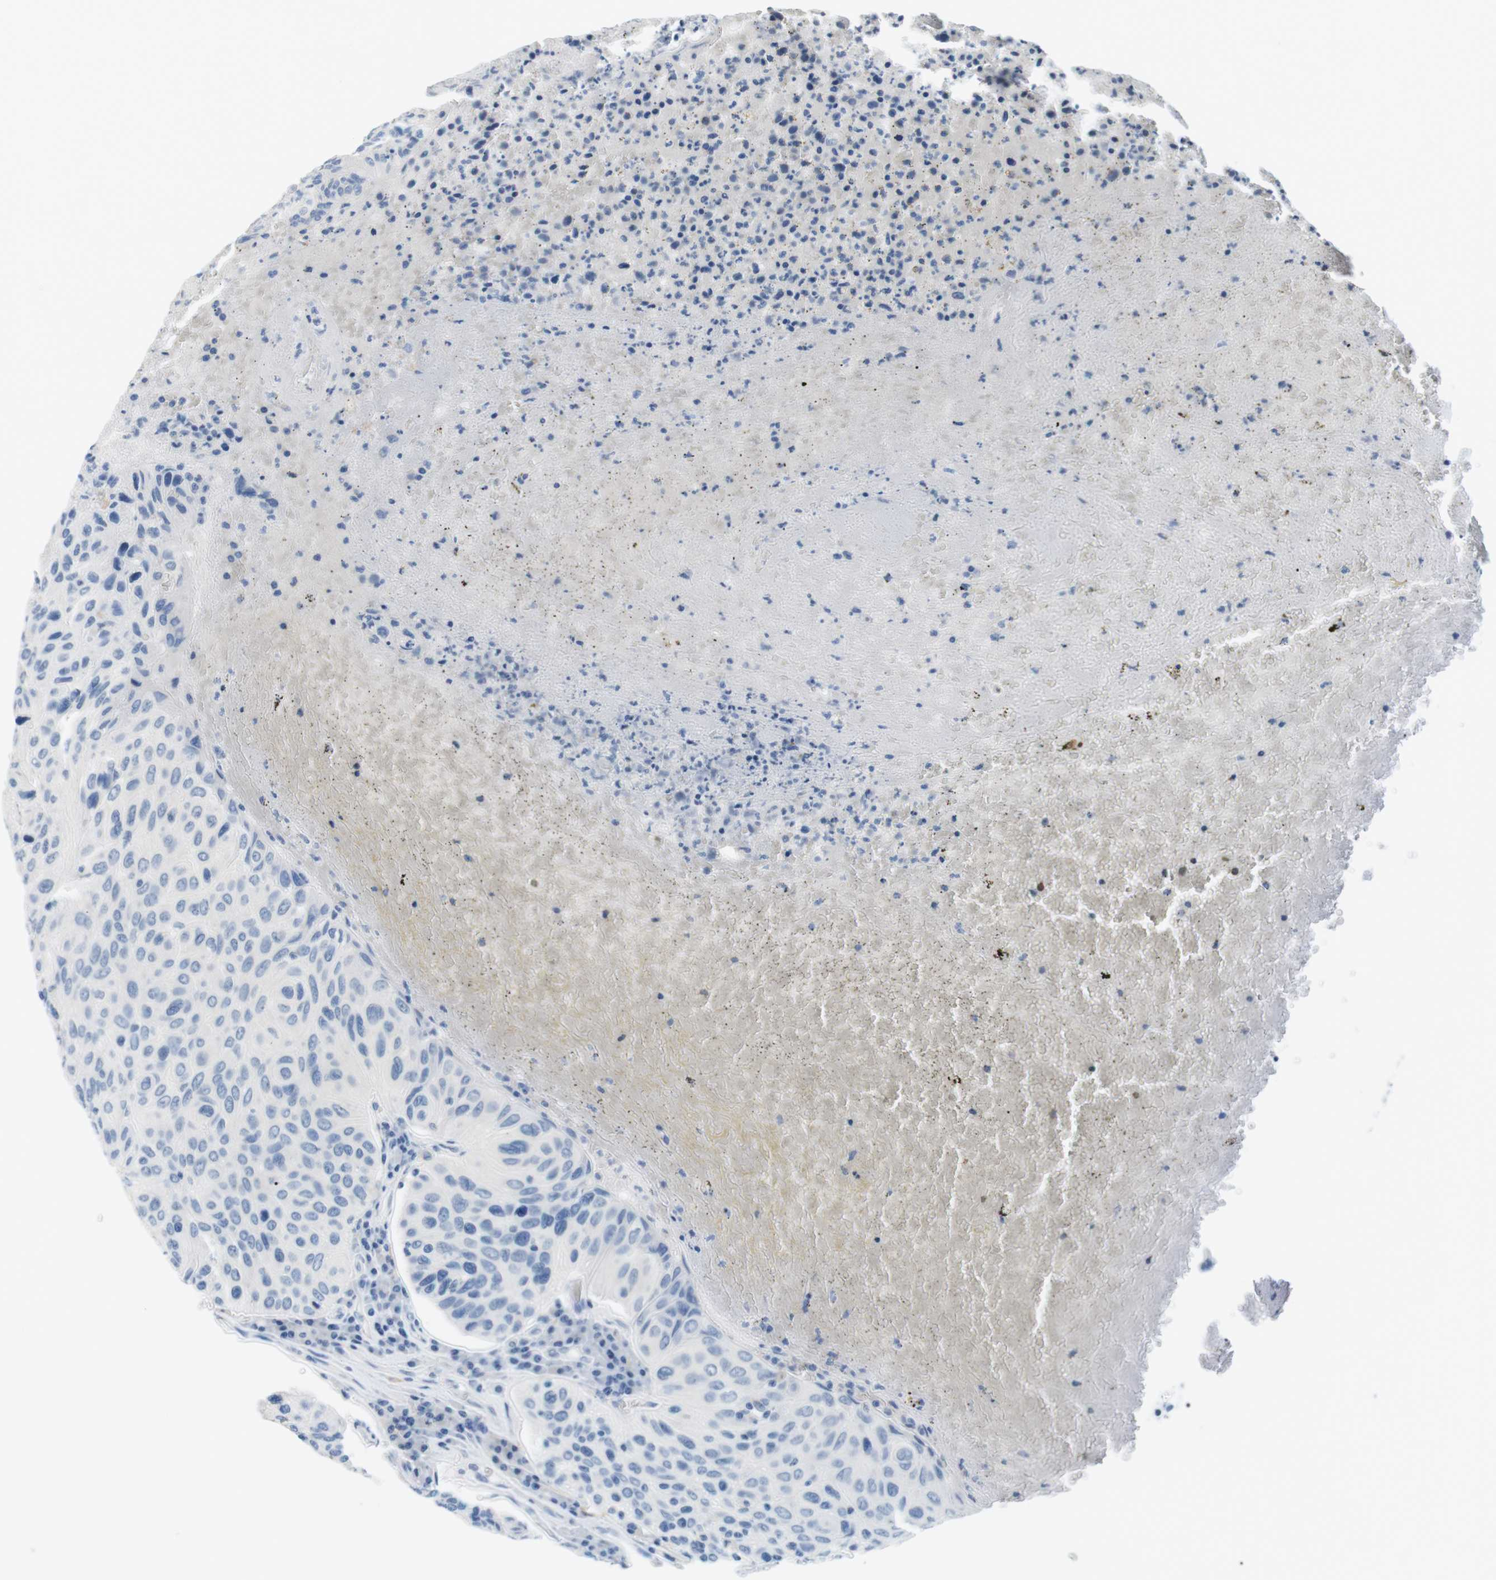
{"staining": {"intensity": "negative", "quantity": "none", "location": "none"}, "tissue": "urothelial cancer", "cell_type": "Tumor cells", "image_type": "cancer", "snomed": [{"axis": "morphology", "description": "Urothelial carcinoma, High grade"}, {"axis": "topography", "description": "Urinary bladder"}], "caption": "IHC photomicrograph of neoplastic tissue: high-grade urothelial carcinoma stained with DAB shows no significant protein expression in tumor cells.", "gene": "FCGRT", "patient": {"sex": "male", "age": 66}}